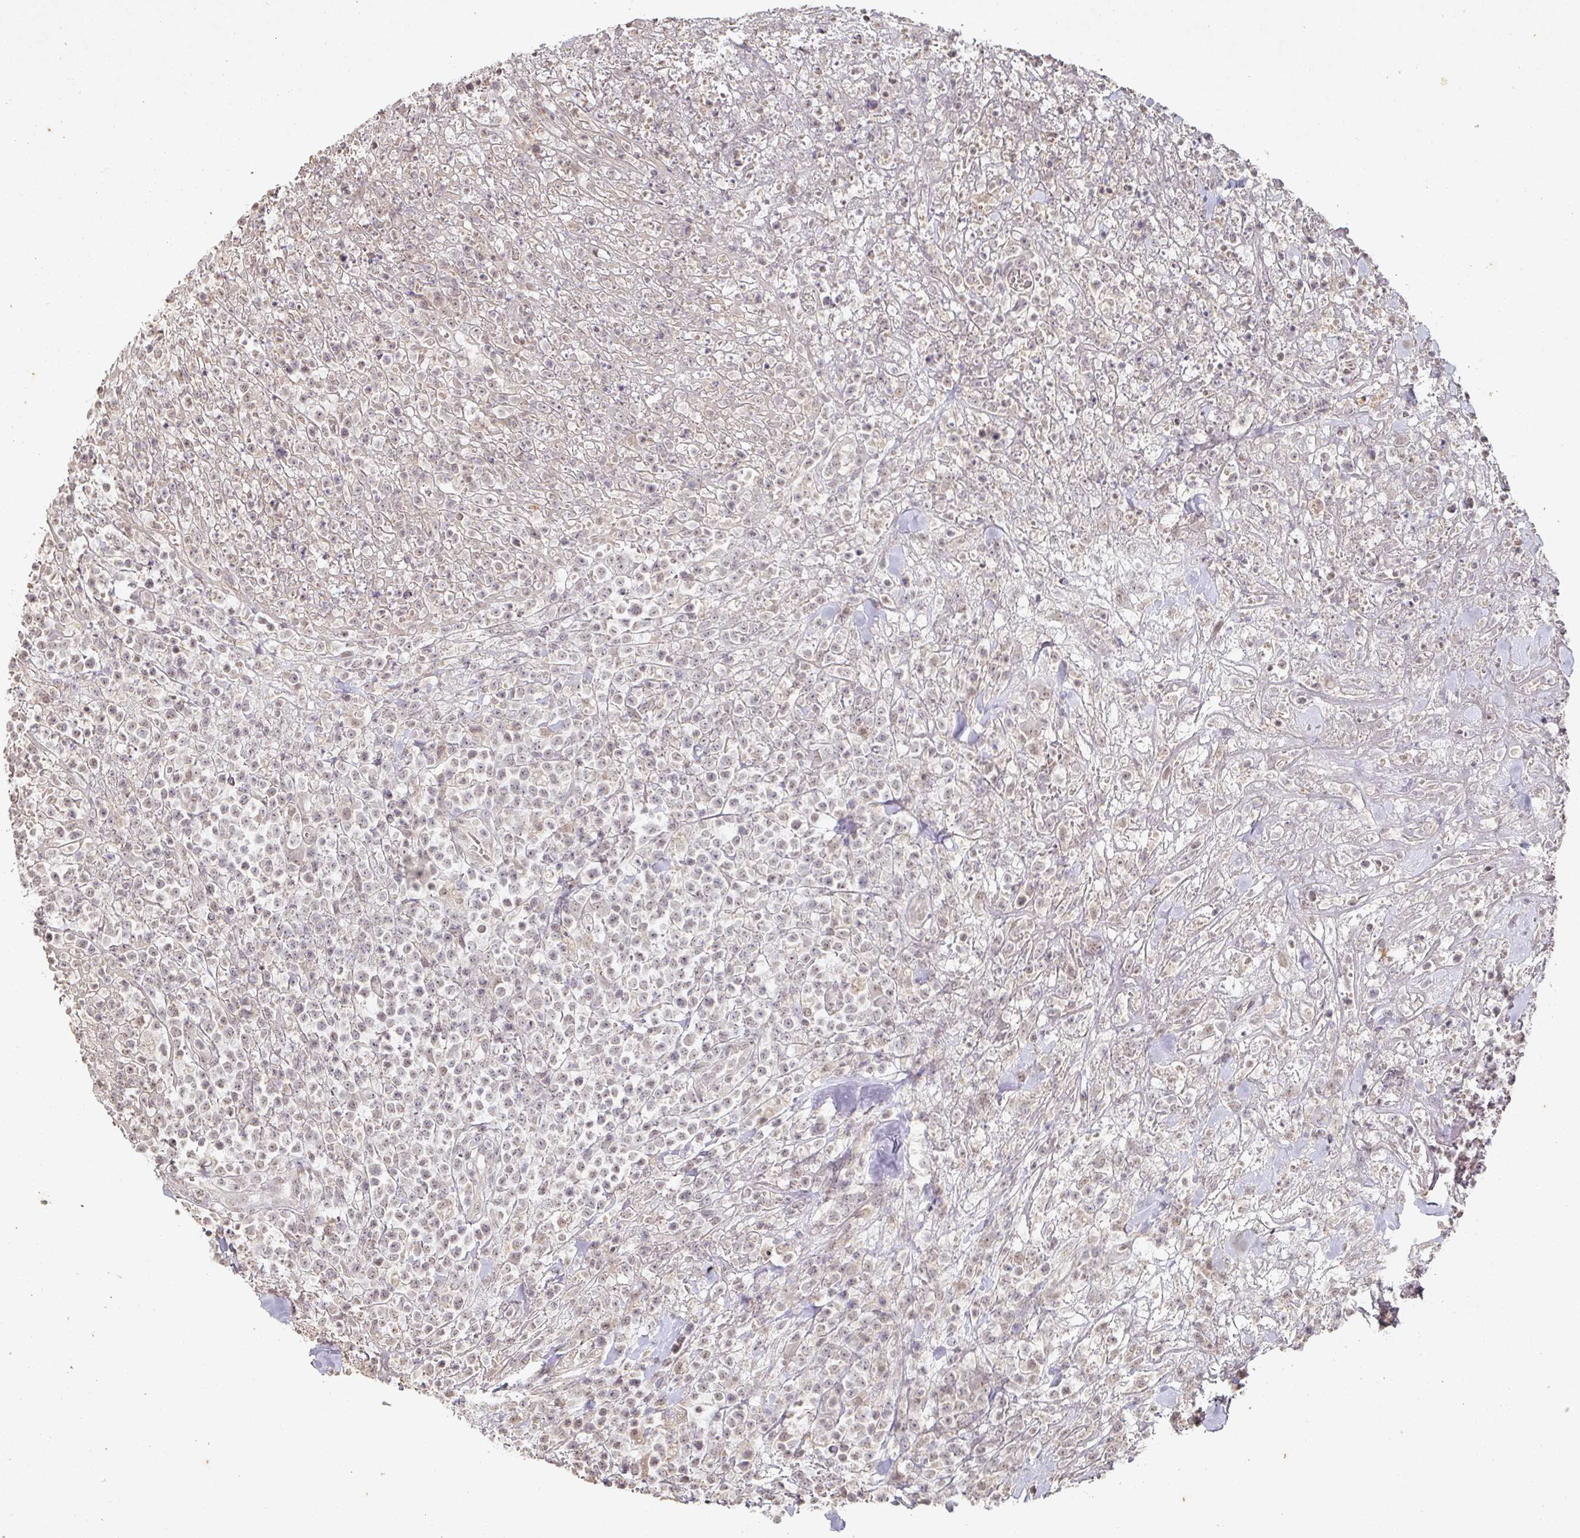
{"staining": {"intensity": "negative", "quantity": "none", "location": "none"}, "tissue": "lymphoma", "cell_type": "Tumor cells", "image_type": "cancer", "snomed": [{"axis": "morphology", "description": "Malignant lymphoma, non-Hodgkin's type, High grade"}, {"axis": "topography", "description": "Colon"}], "caption": "A micrograph of human high-grade malignant lymphoma, non-Hodgkin's type is negative for staining in tumor cells.", "gene": "CAPN5", "patient": {"sex": "female", "age": 53}}